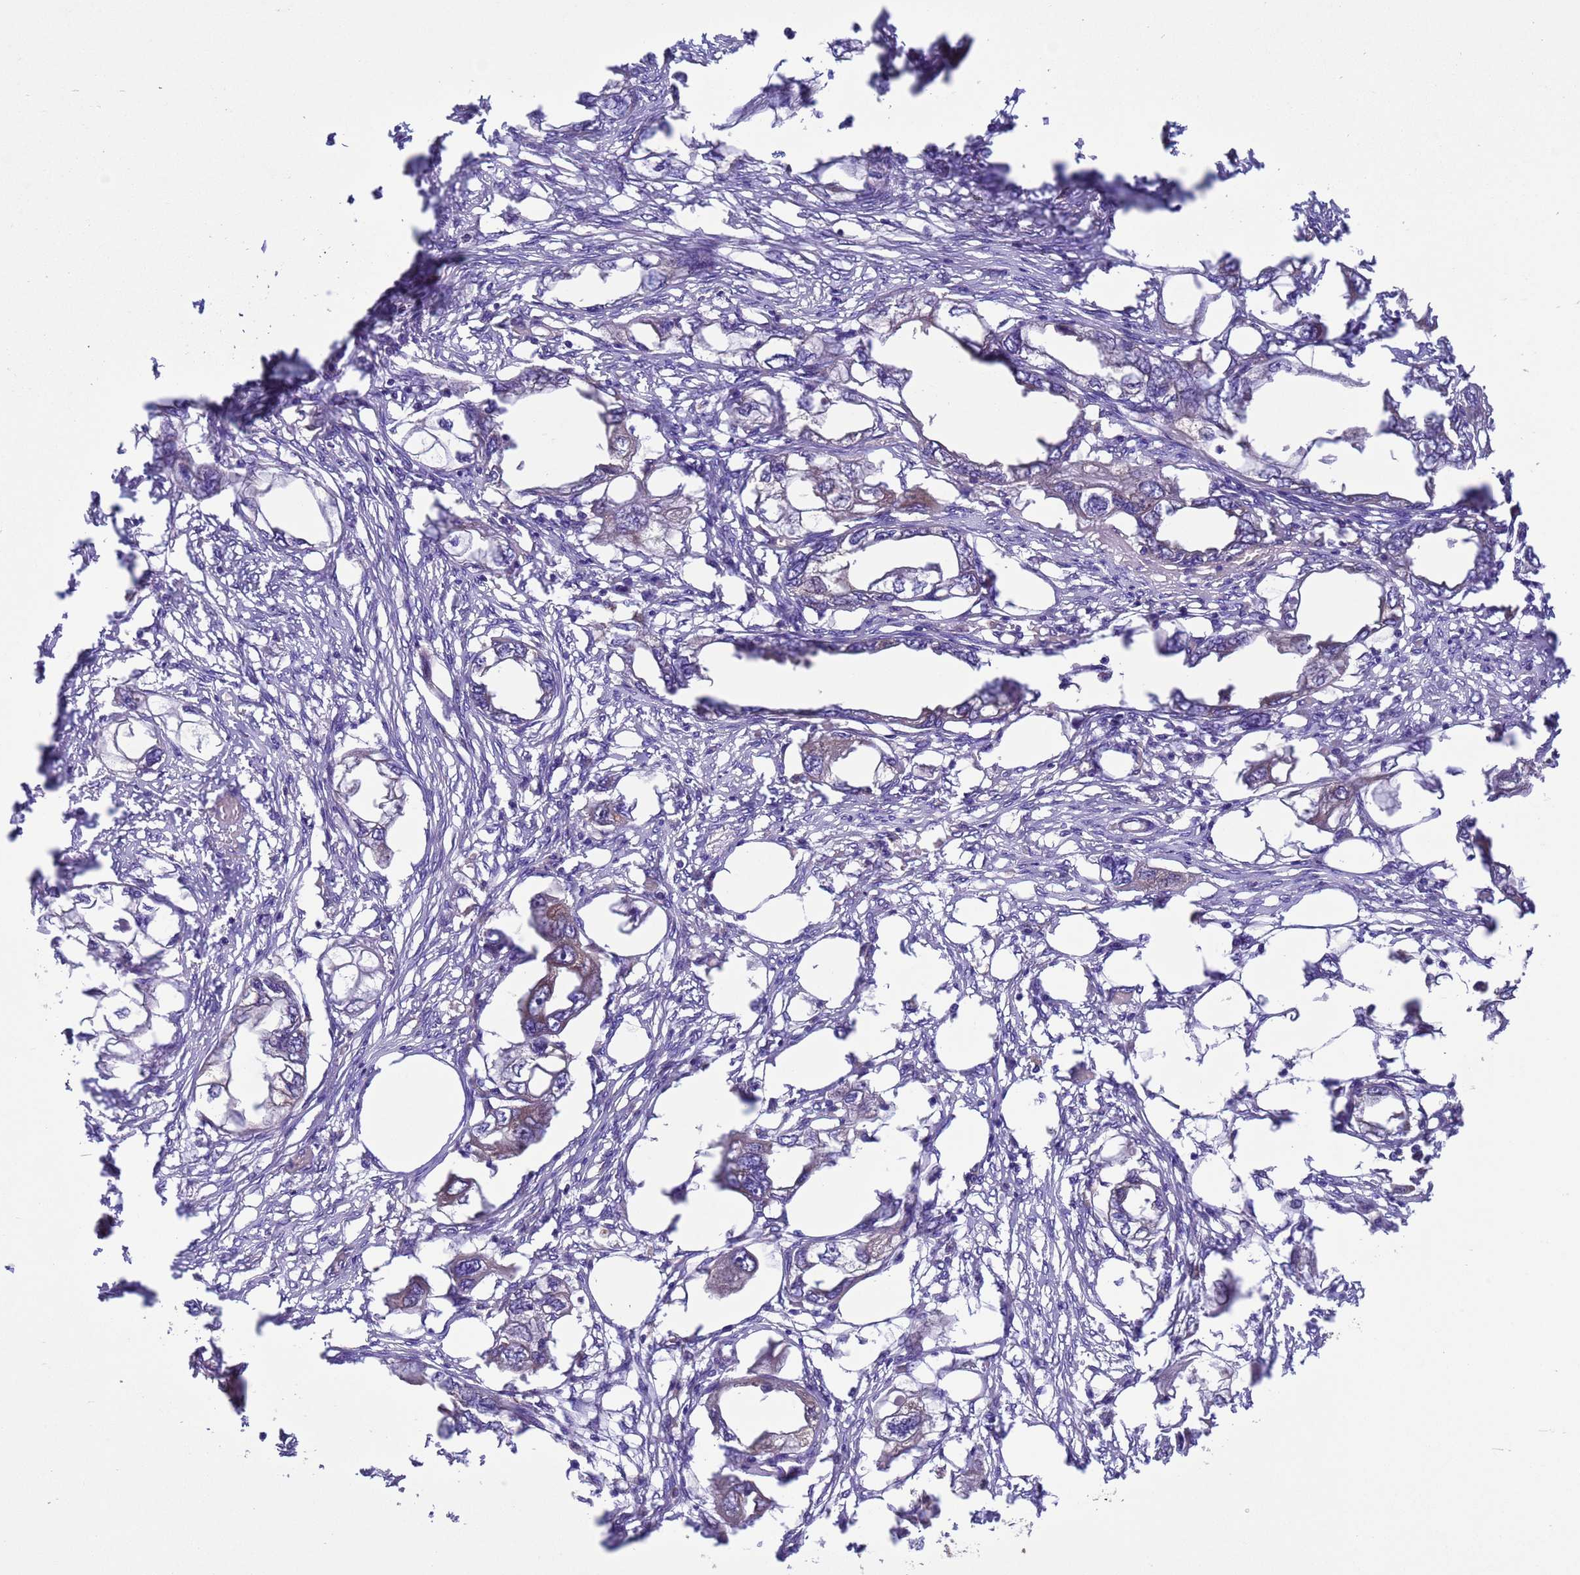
{"staining": {"intensity": "weak", "quantity": "<25%", "location": "cytoplasmic/membranous"}, "tissue": "endometrial cancer", "cell_type": "Tumor cells", "image_type": "cancer", "snomed": [{"axis": "morphology", "description": "Adenocarcinoma, NOS"}, {"axis": "morphology", "description": "Adenocarcinoma, metastatic, NOS"}, {"axis": "topography", "description": "Adipose tissue"}, {"axis": "topography", "description": "Endometrium"}], "caption": "This micrograph is of endometrial cancer stained with immunohistochemistry to label a protein in brown with the nuclei are counter-stained blue. There is no positivity in tumor cells.", "gene": "ARHGAP12", "patient": {"sex": "female", "age": 67}}